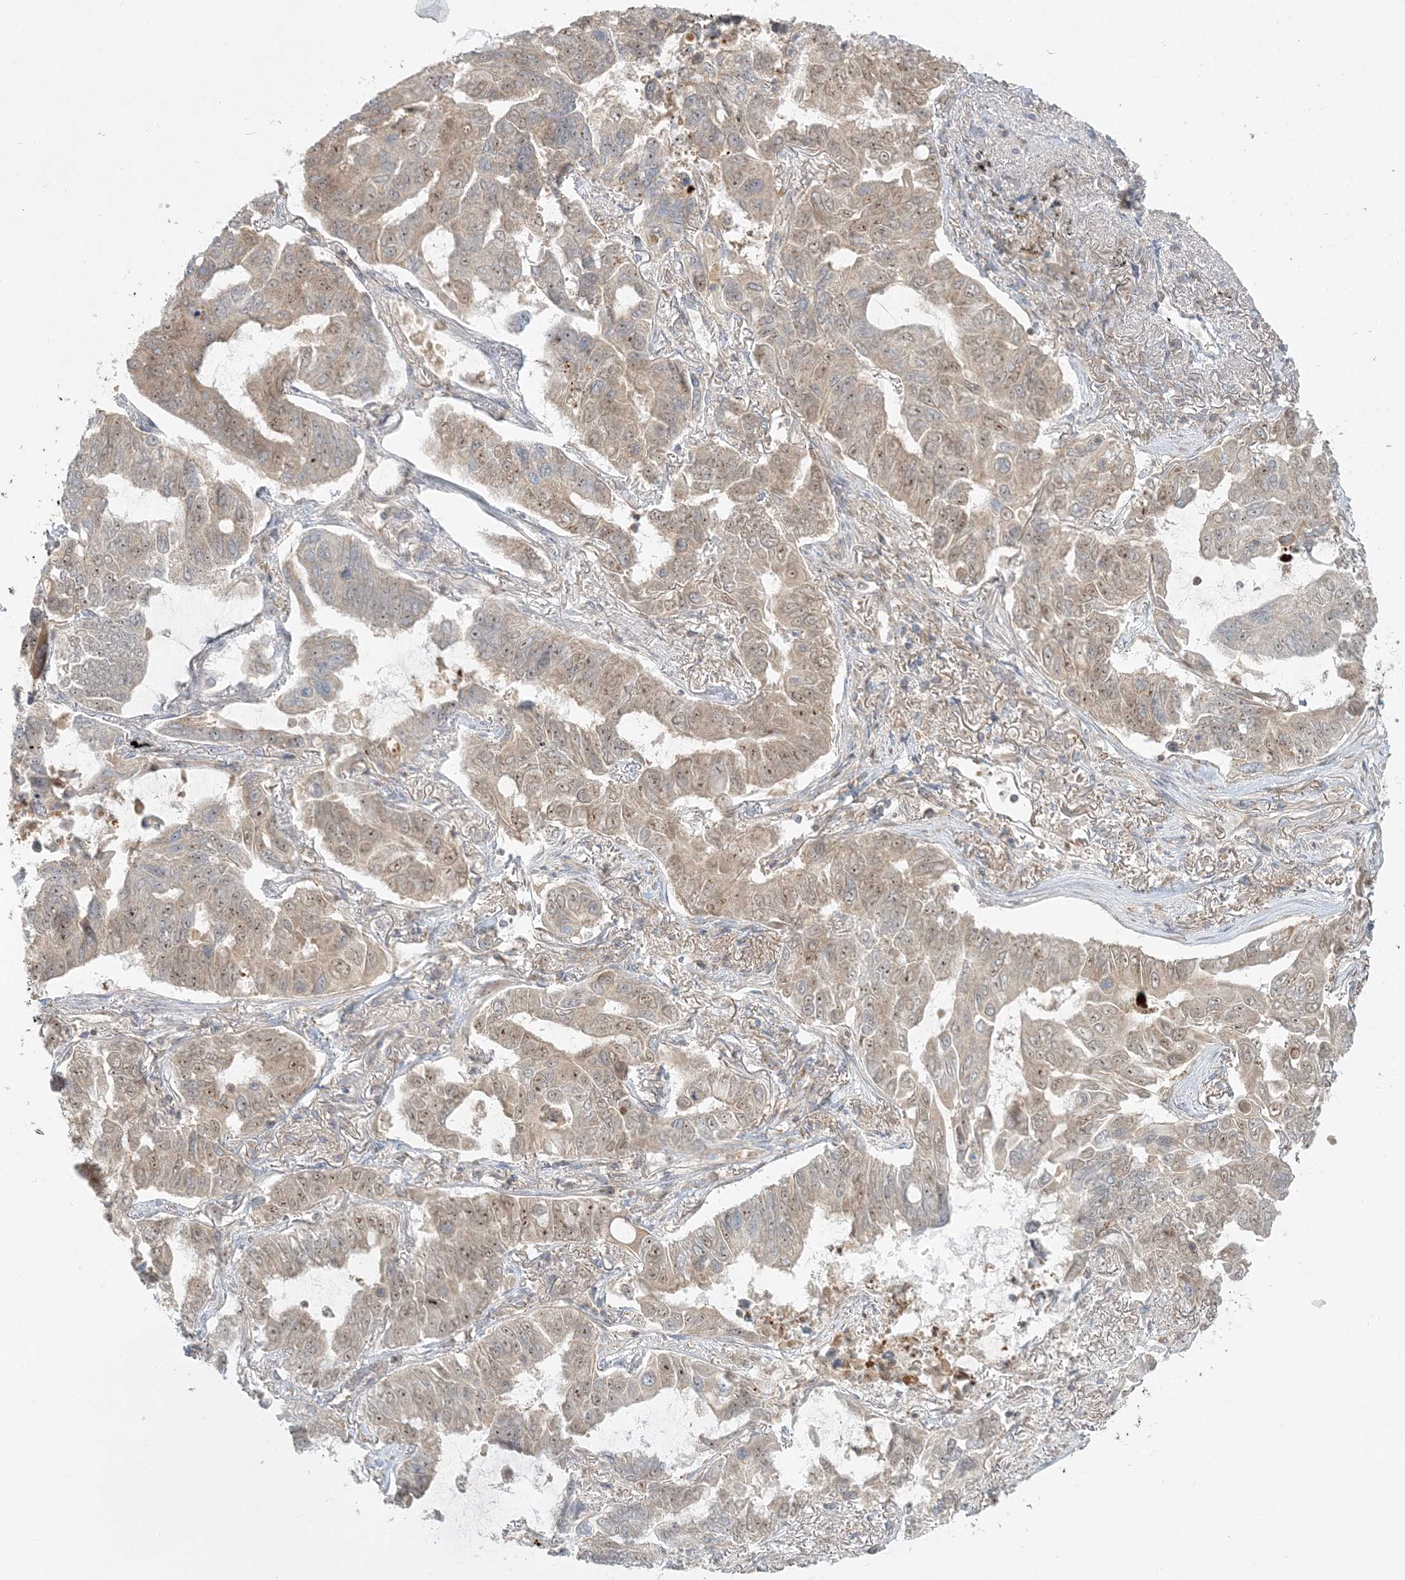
{"staining": {"intensity": "moderate", "quantity": "<25%", "location": "cytoplasmic/membranous,nuclear"}, "tissue": "lung cancer", "cell_type": "Tumor cells", "image_type": "cancer", "snomed": [{"axis": "morphology", "description": "Adenocarcinoma, NOS"}, {"axis": "topography", "description": "Lung"}], "caption": "A brown stain shows moderate cytoplasmic/membranous and nuclear expression of a protein in human adenocarcinoma (lung) tumor cells.", "gene": "AP1AR", "patient": {"sex": "male", "age": 64}}